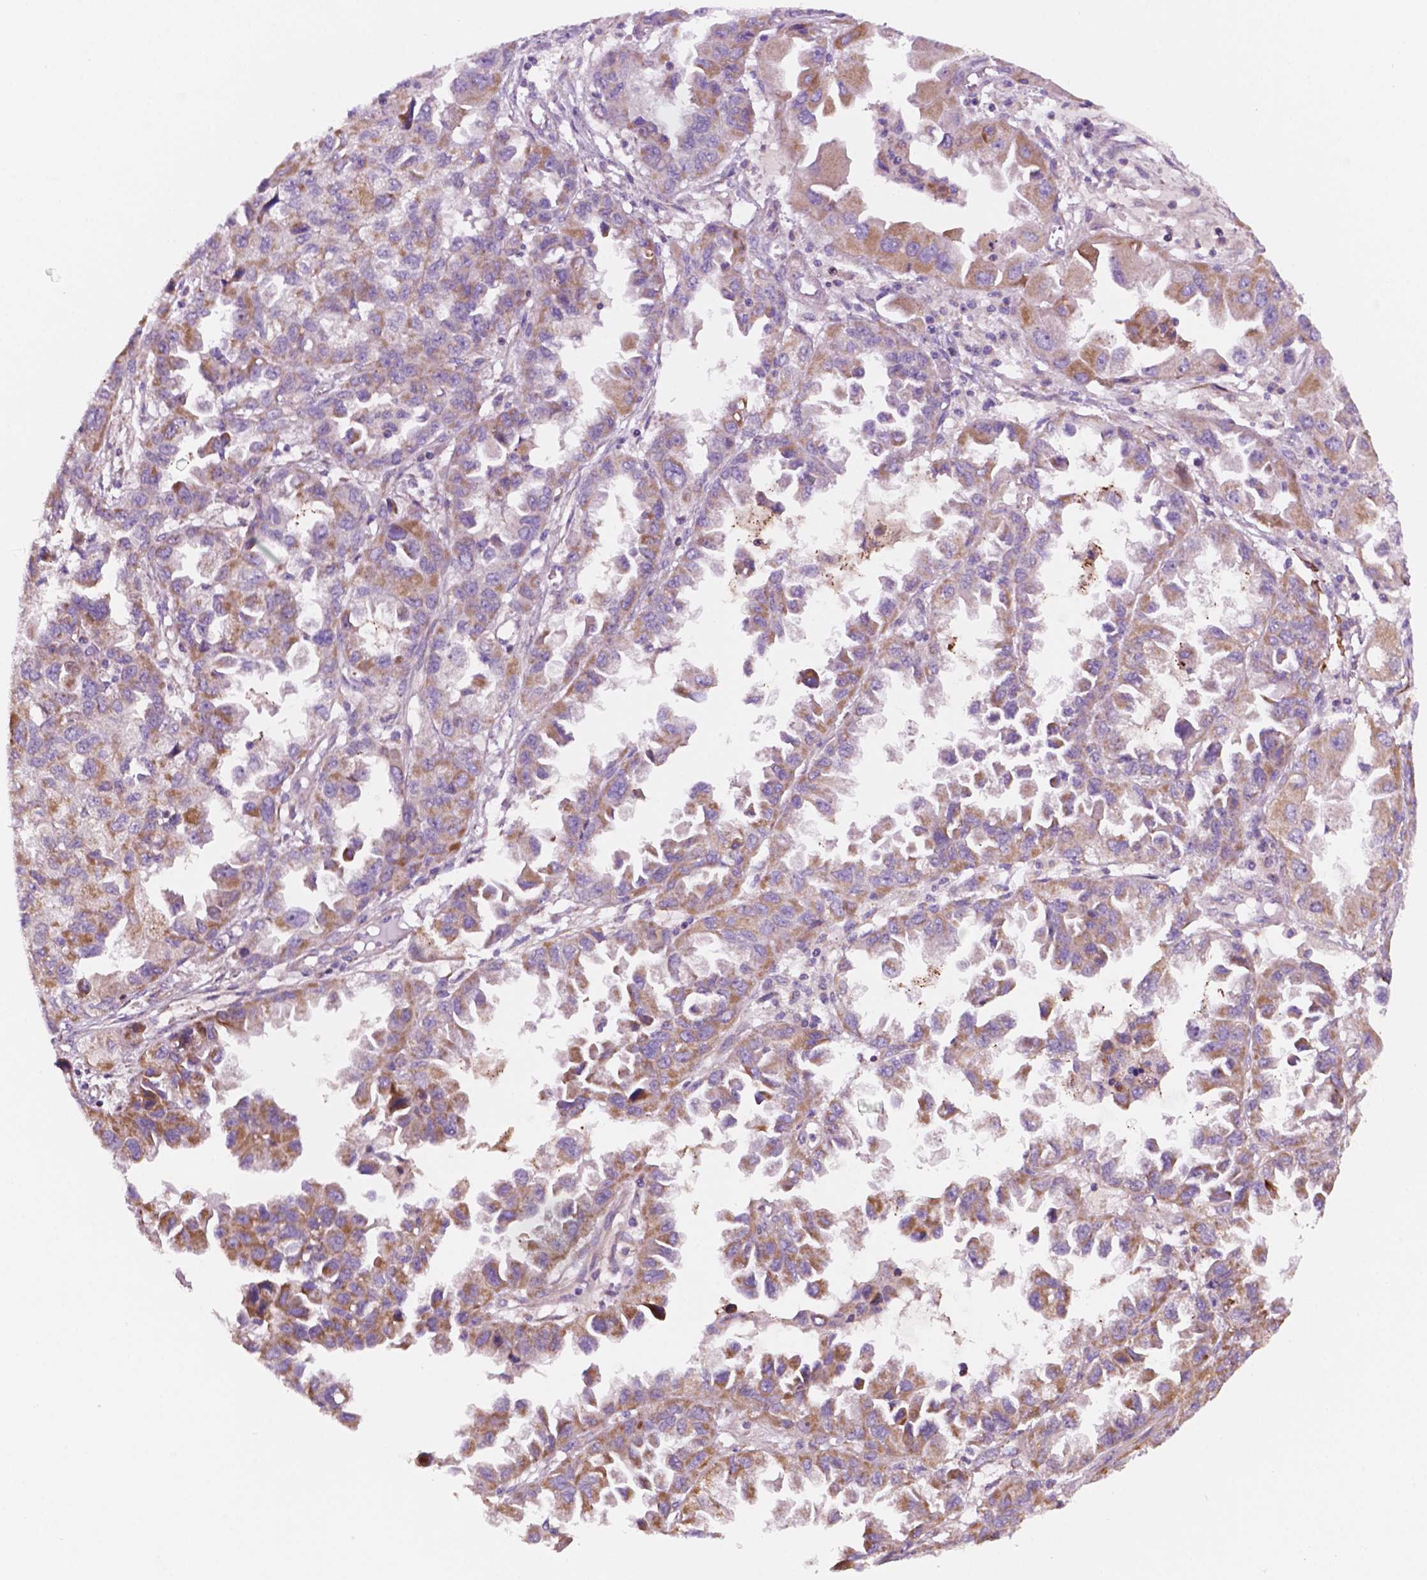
{"staining": {"intensity": "moderate", "quantity": "25%-75%", "location": "cytoplasmic/membranous"}, "tissue": "ovarian cancer", "cell_type": "Tumor cells", "image_type": "cancer", "snomed": [{"axis": "morphology", "description": "Cystadenocarcinoma, serous, NOS"}, {"axis": "topography", "description": "Ovary"}], "caption": "Immunohistochemistry of ovarian cancer exhibits medium levels of moderate cytoplasmic/membranous expression in approximately 25%-75% of tumor cells.", "gene": "GEMIN4", "patient": {"sex": "female", "age": 84}}